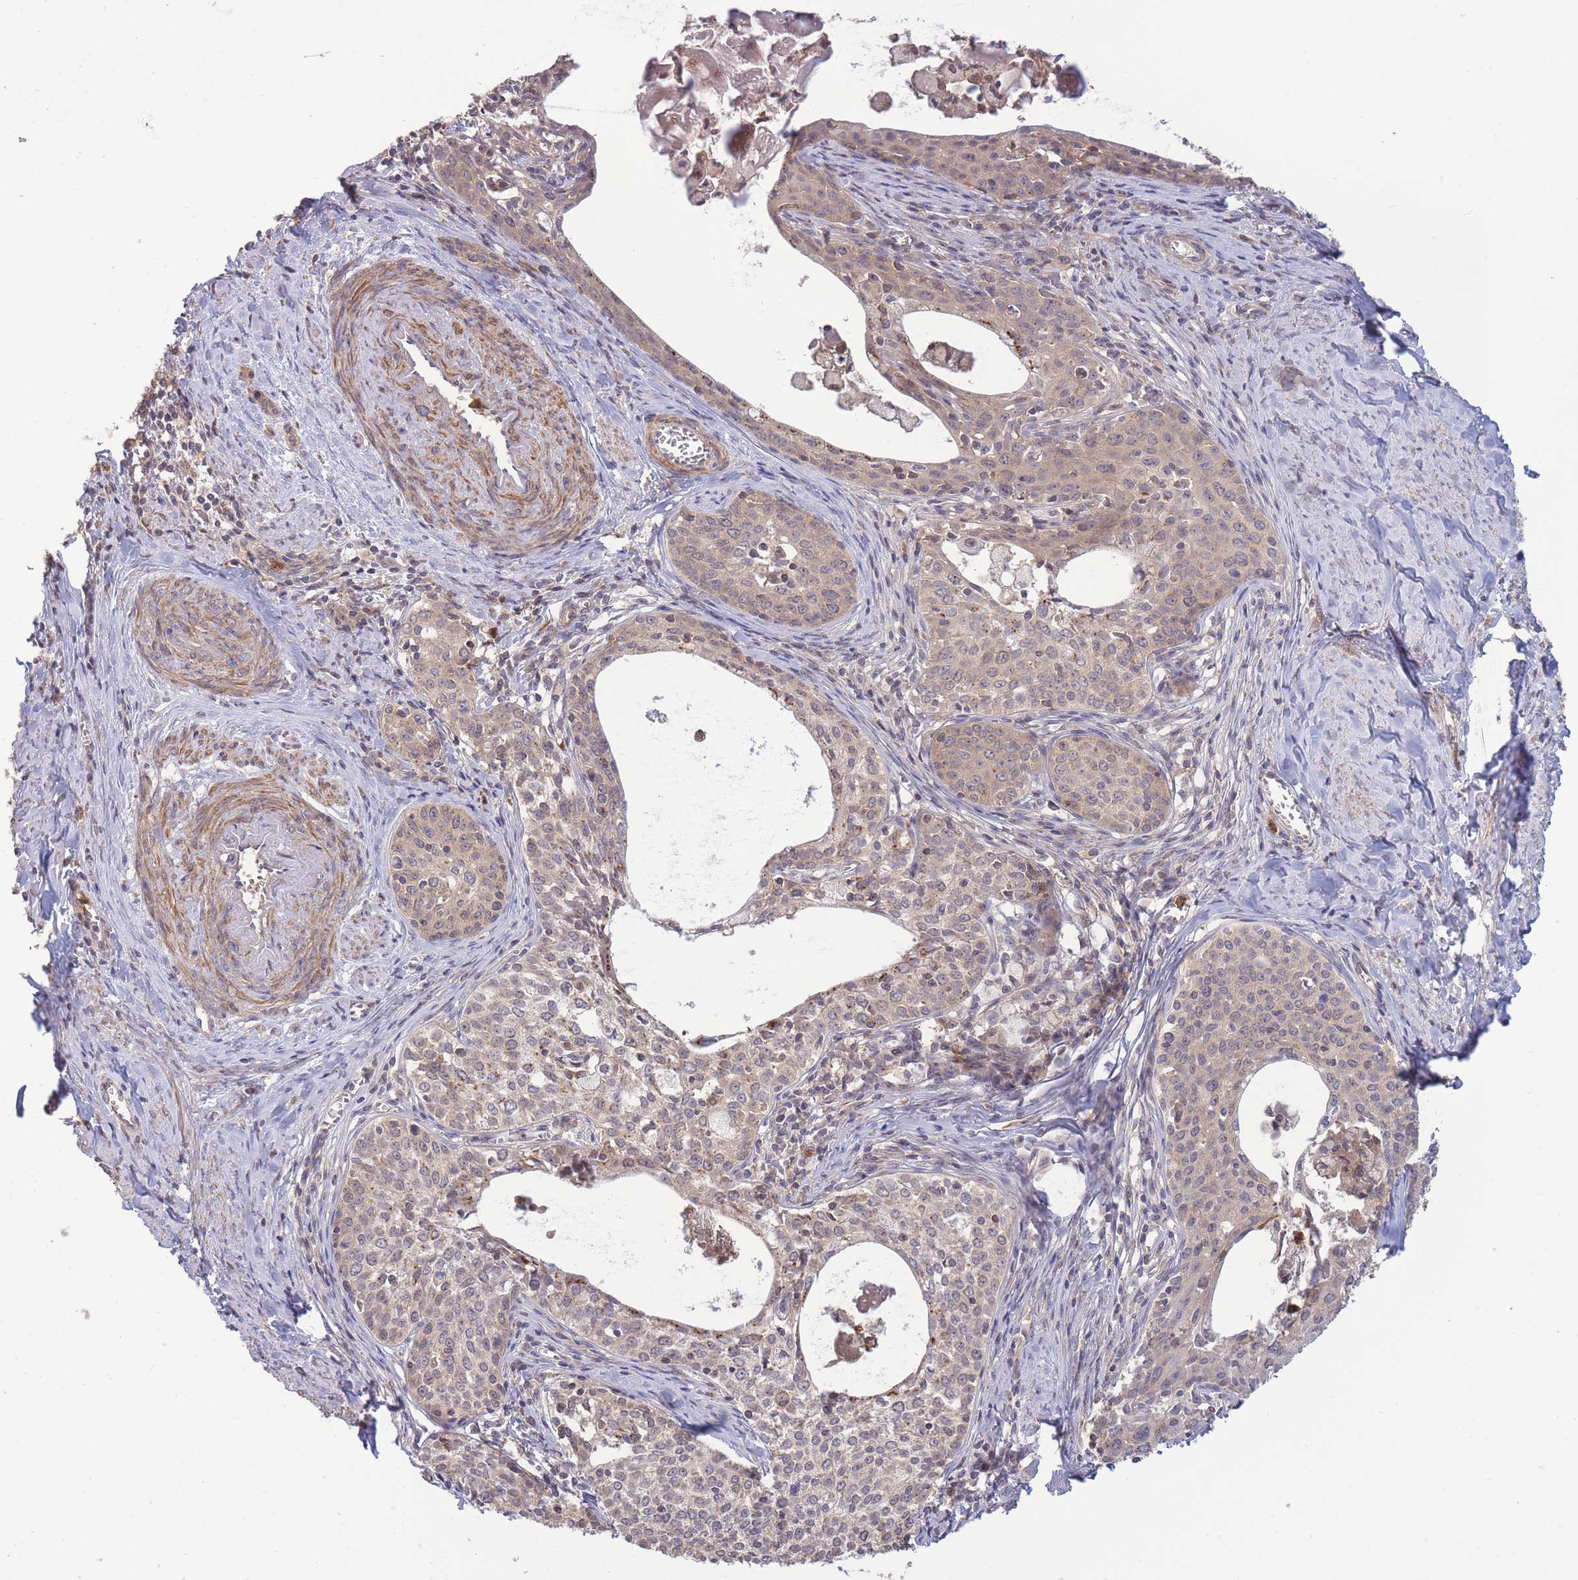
{"staining": {"intensity": "weak", "quantity": "25%-75%", "location": "cytoplasmic/membranous"}, "tissue": "cervical cancer", "cell_type": "Tumor cells", "image_type": "cancer", "snomed": [{"axis": "morphology", "description": "Squamous cell carcinoma, NOS"}, {"axis": "morphology", "description": "Adenocarcinoma, NOS"}, {"axis": "topography", "description": "Cervix"}], "caption": "Human cervical cancer stained with a brown dye shows weak cytoplasmic/membranous positive staining in approximately 25%-75% of tumor cells.", "gene": "ZNF304", "patient": {"sex": "female", "age": 52}}